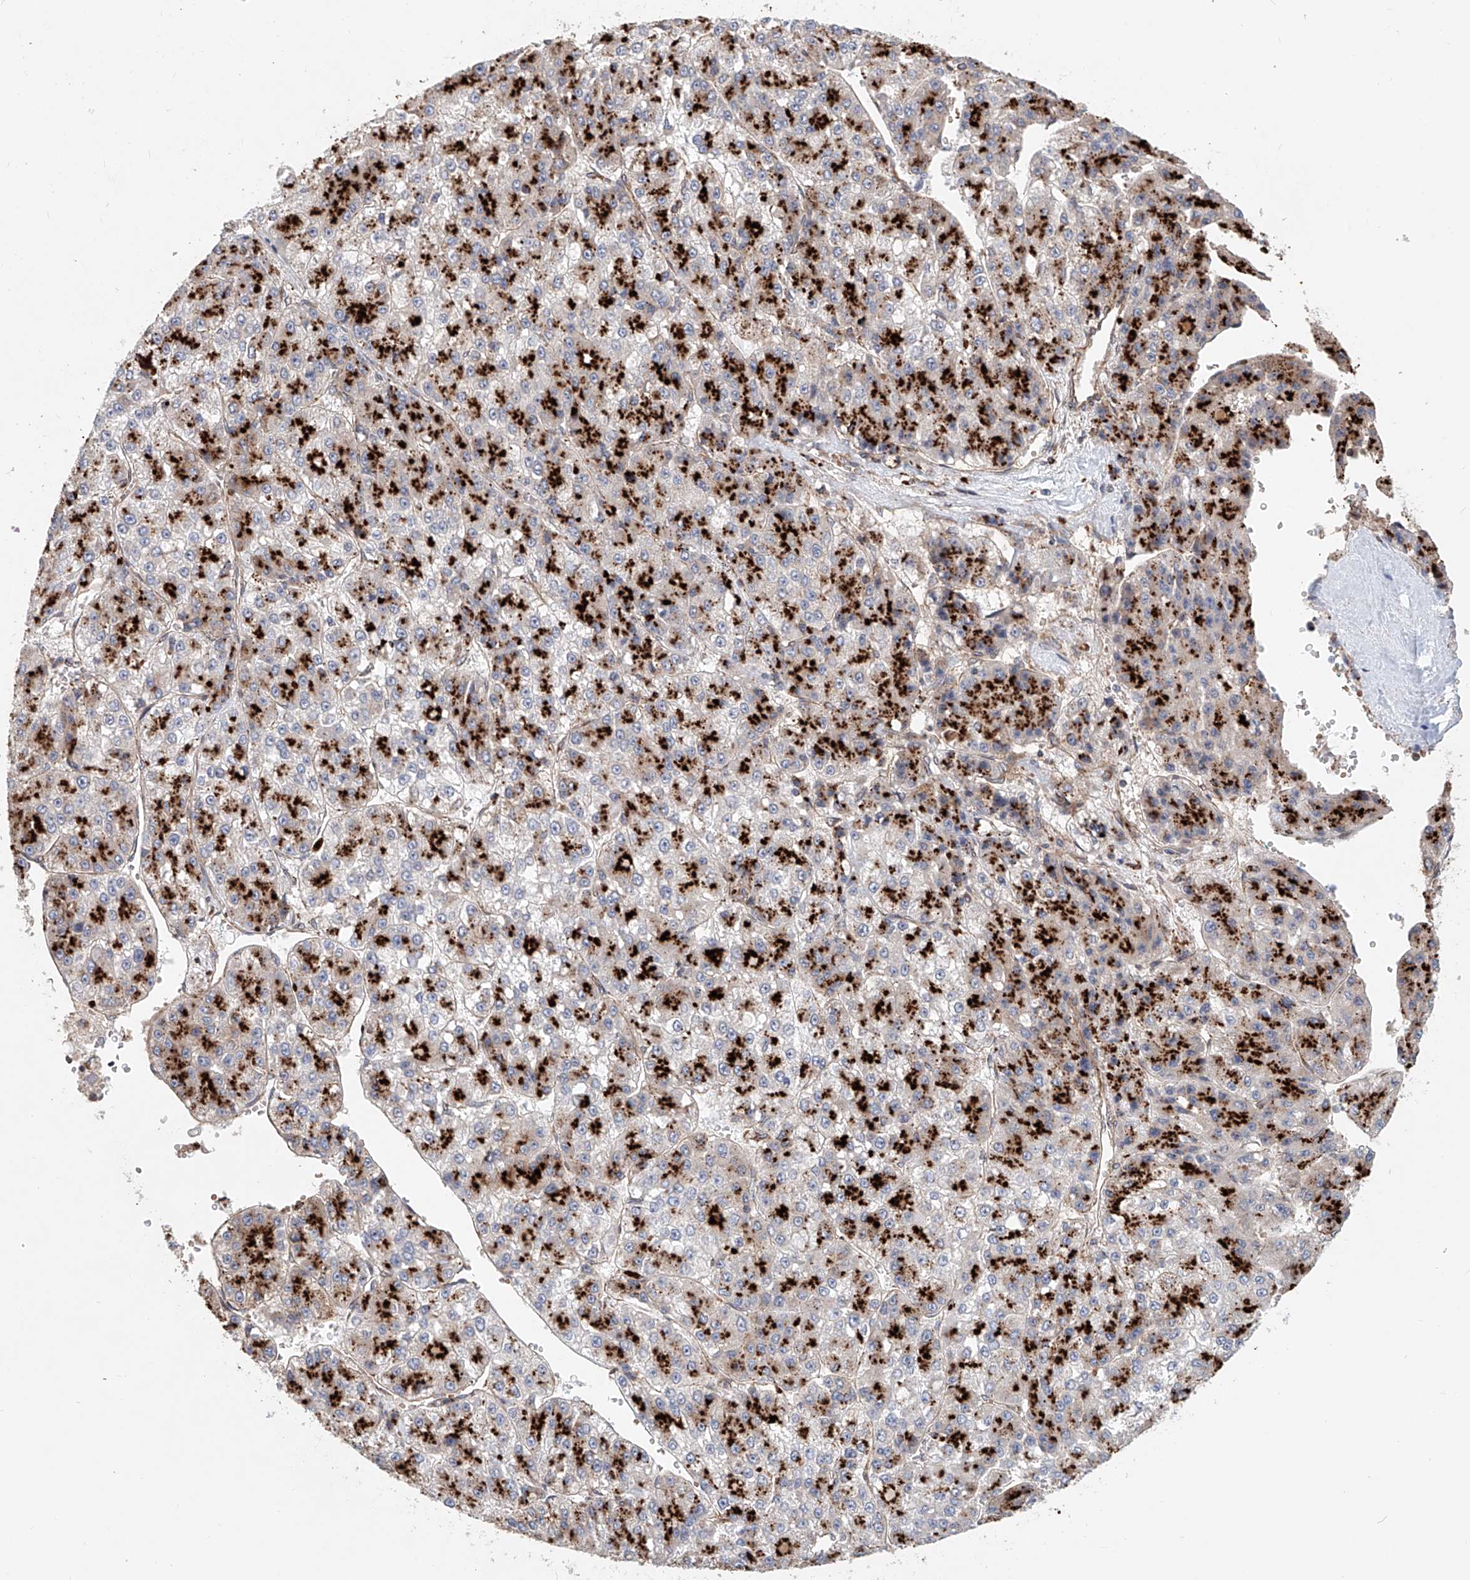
{"staining": {"intensity": "strong", "quantity": "25%-75%", "location": "cytoplasmic/membranous"}, "tissue": "liver cancer", "cell_type": "Tumor cells", "image_type": "cancer", "snomed": [{"axis": "morphology", "description": "Carcinoma, Hepatocellular, NOS"}, {"axis": "topography", "description": "Liver"}], "caption": "Protein staining demonstrates strong cytoplasmic/membranous expression in approximately 25%-75% of tumor cells in liver hepatocellular carcinoma.", "gene": "HGSNAT", "patient": {"sex": "female", "age": 73}}